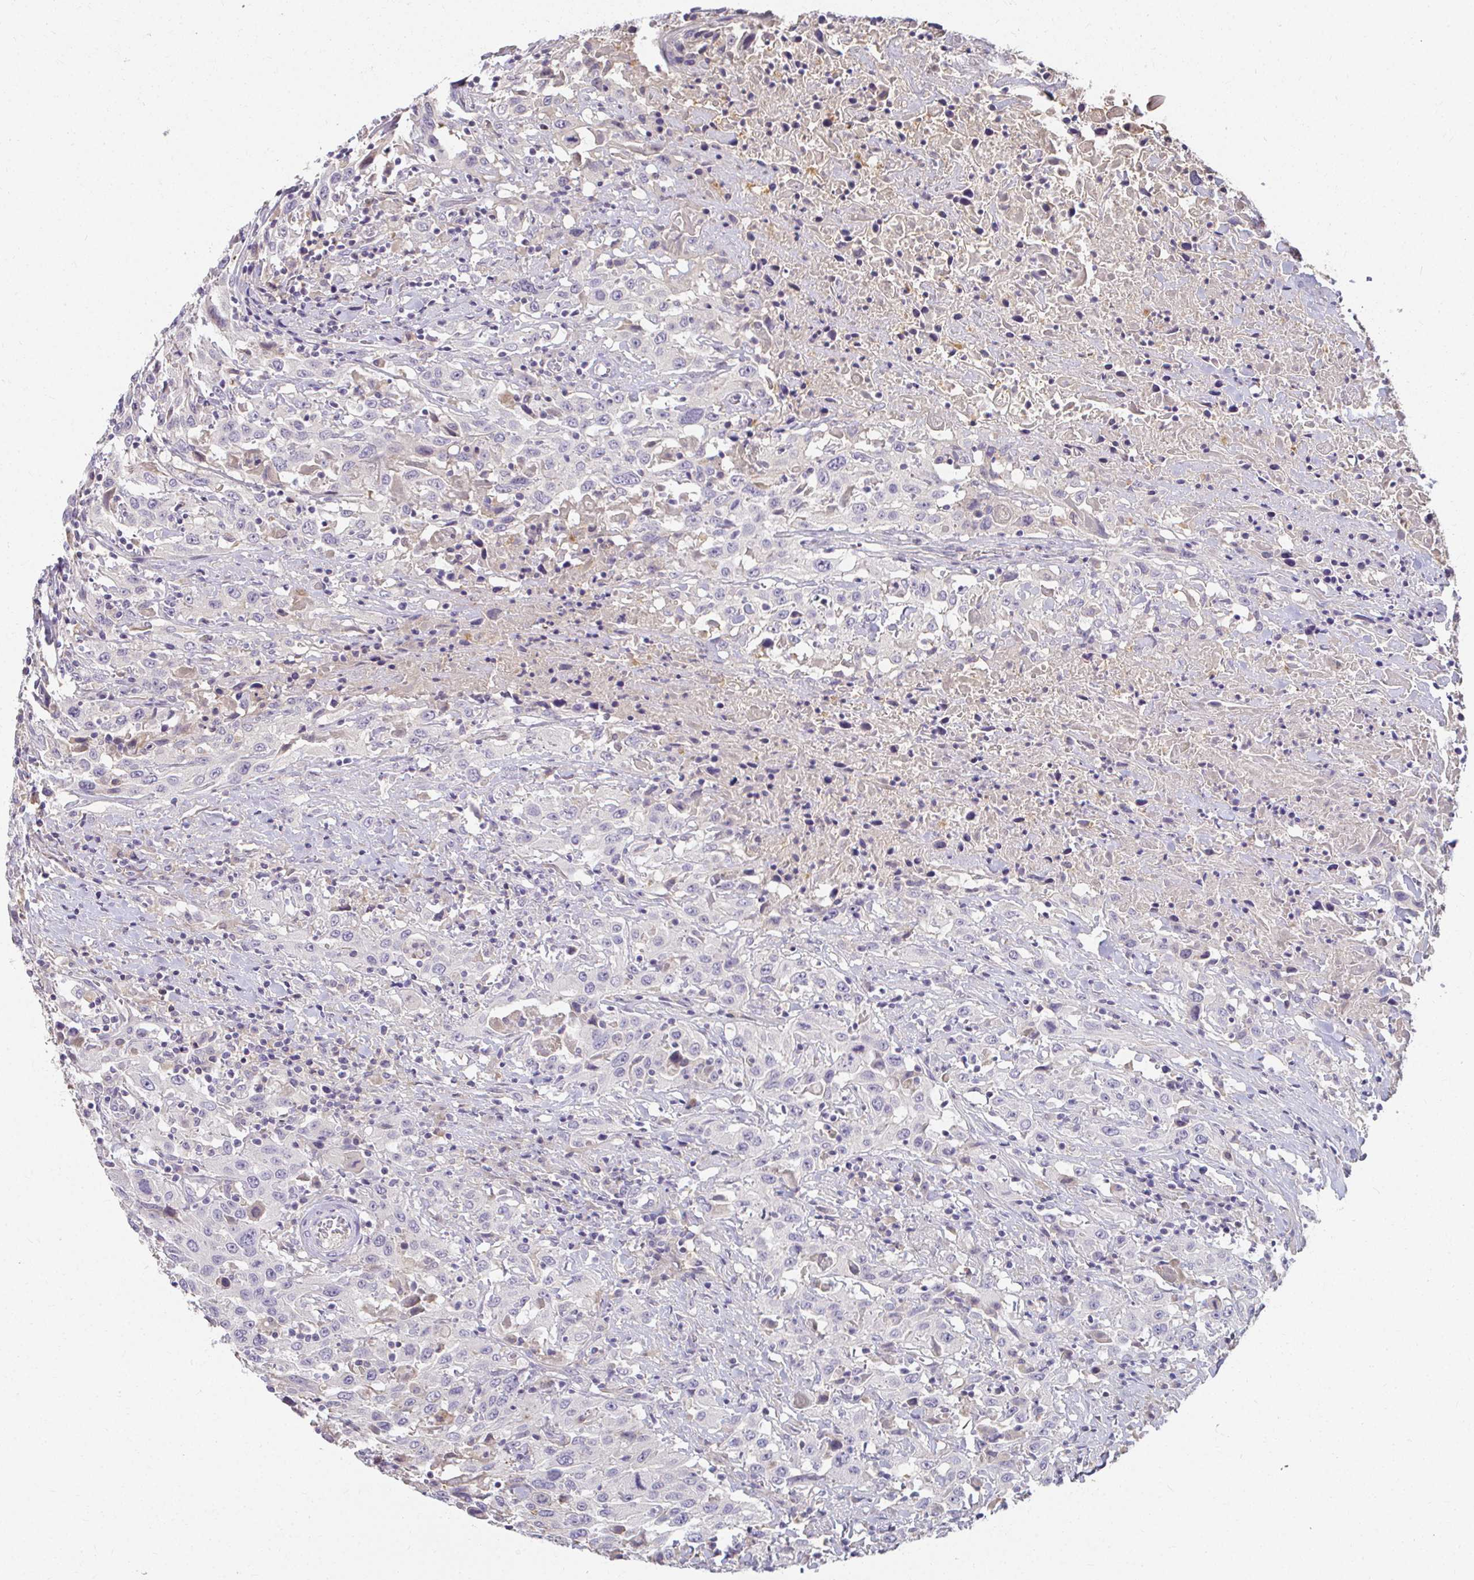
{"staining": {"intensity": "negative", "quantity": "none", "location": "none"}, "tissue": "urothelial cancer", "cell_type": "Tumor cells", "image_type": "cancer", "snomed": [{"axis": "morphology", "description": "Urothelial carcinoma, High grade"}, {"axis": "topography", "description": "Urinary bladder"}], "caption": "The immunohistochemistry (IHC) micrograph has no significant positivity in tumor cells of high-grade urothelial carcinoma tissue.", "gene": "LOXL4", "patient": {"sex": "male", "age": 61}}